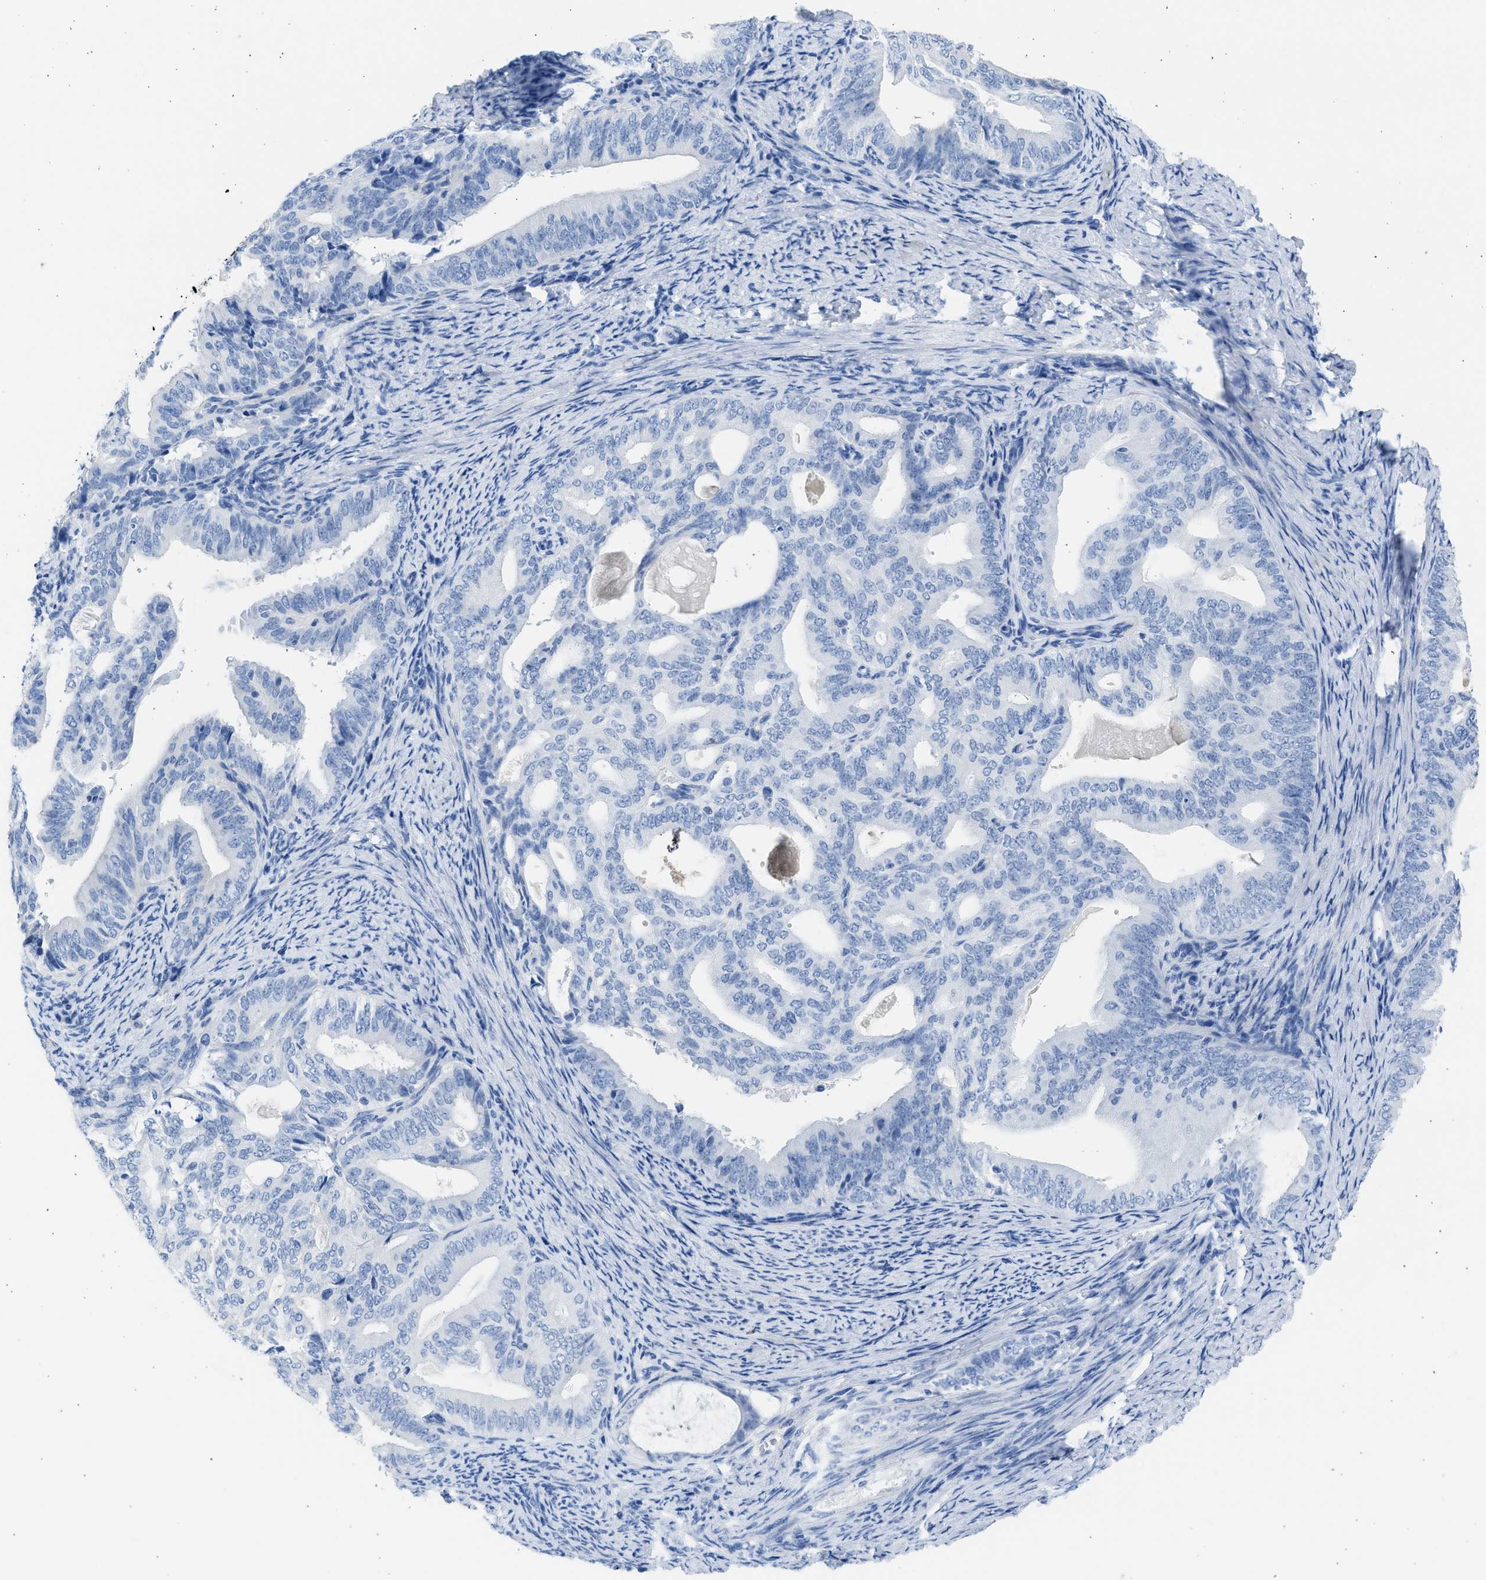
{"staining": {"intensity": "negative", "quantity": "none", "location": "none"}, "tissue": "endometrial cancer", "cell_type": "Tumor cells", "image_type": "cancer", "snomed": [{"axis": "morphology", "description": "Adenocarcinoma, NOS"}, {"axis": "topography", "description": "Endometrium"}], "caption": "Immunohistochemical staining of endometrial adenocarcinoma reveals no significant staining in tumor cells.", "gene": "SPATA3", "patient": {"sex": "female", "age": 58}}